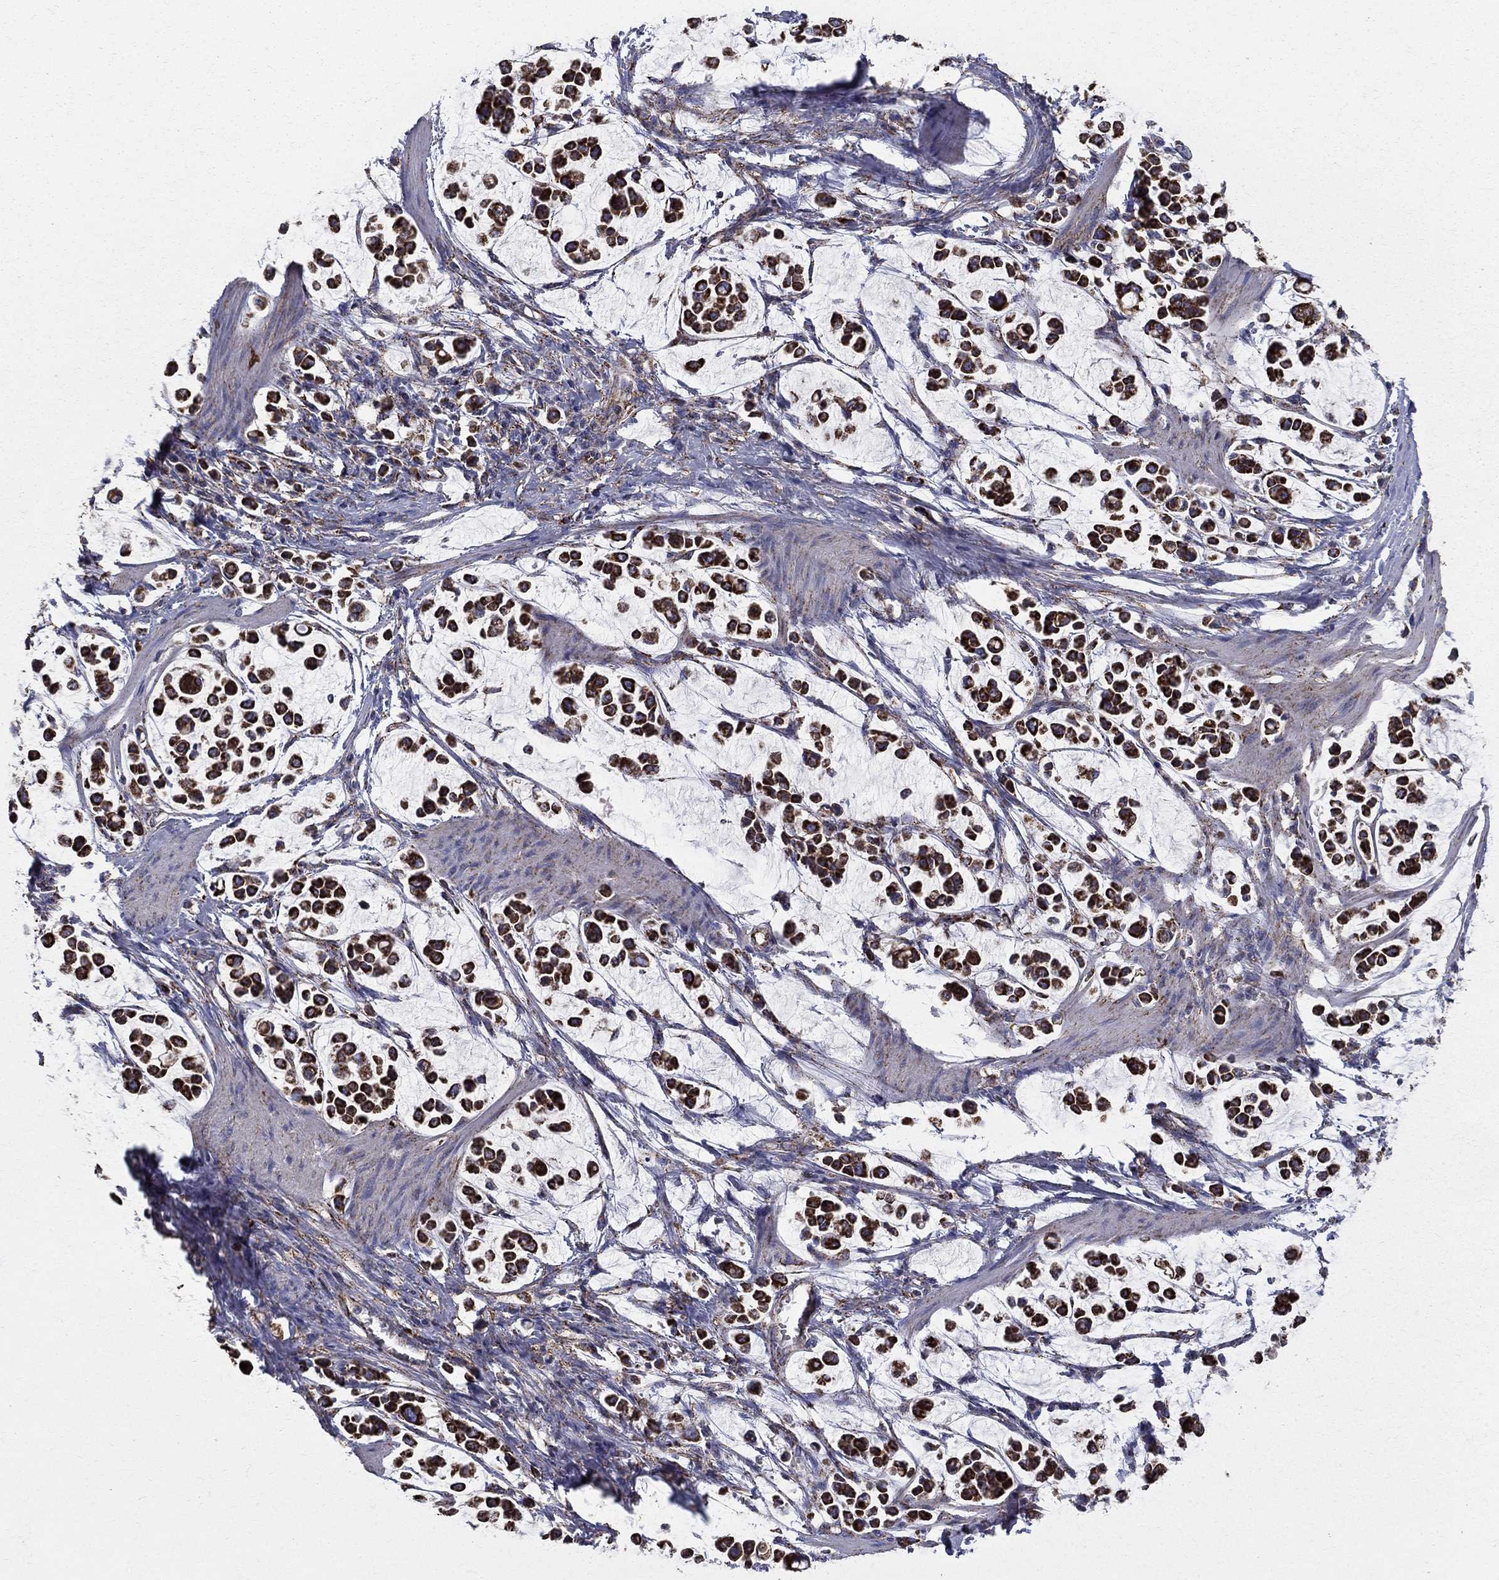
{"staining": {"intensity": "strong", "quantity": ">75%", "location": "cytoplasmic/membranous"}, "tissue": "stomach cancer", "cell_type": "Tumor cells", "image_type": "cancer", "snomed": [{"axis": "morphology", "description": "Adenocarcinoma, NOS"}, {"axis": "topography", "description": "Stomach"}], "caption": "The image displays immunohistochemical staining of stomach cancer (adenocarcinoma). There is strong cytoplasmic/membranous staining is identified in approximately >75% of tumor cells.", "gene": "GCSH", "patient": {"sex": "male", "age": 82}}